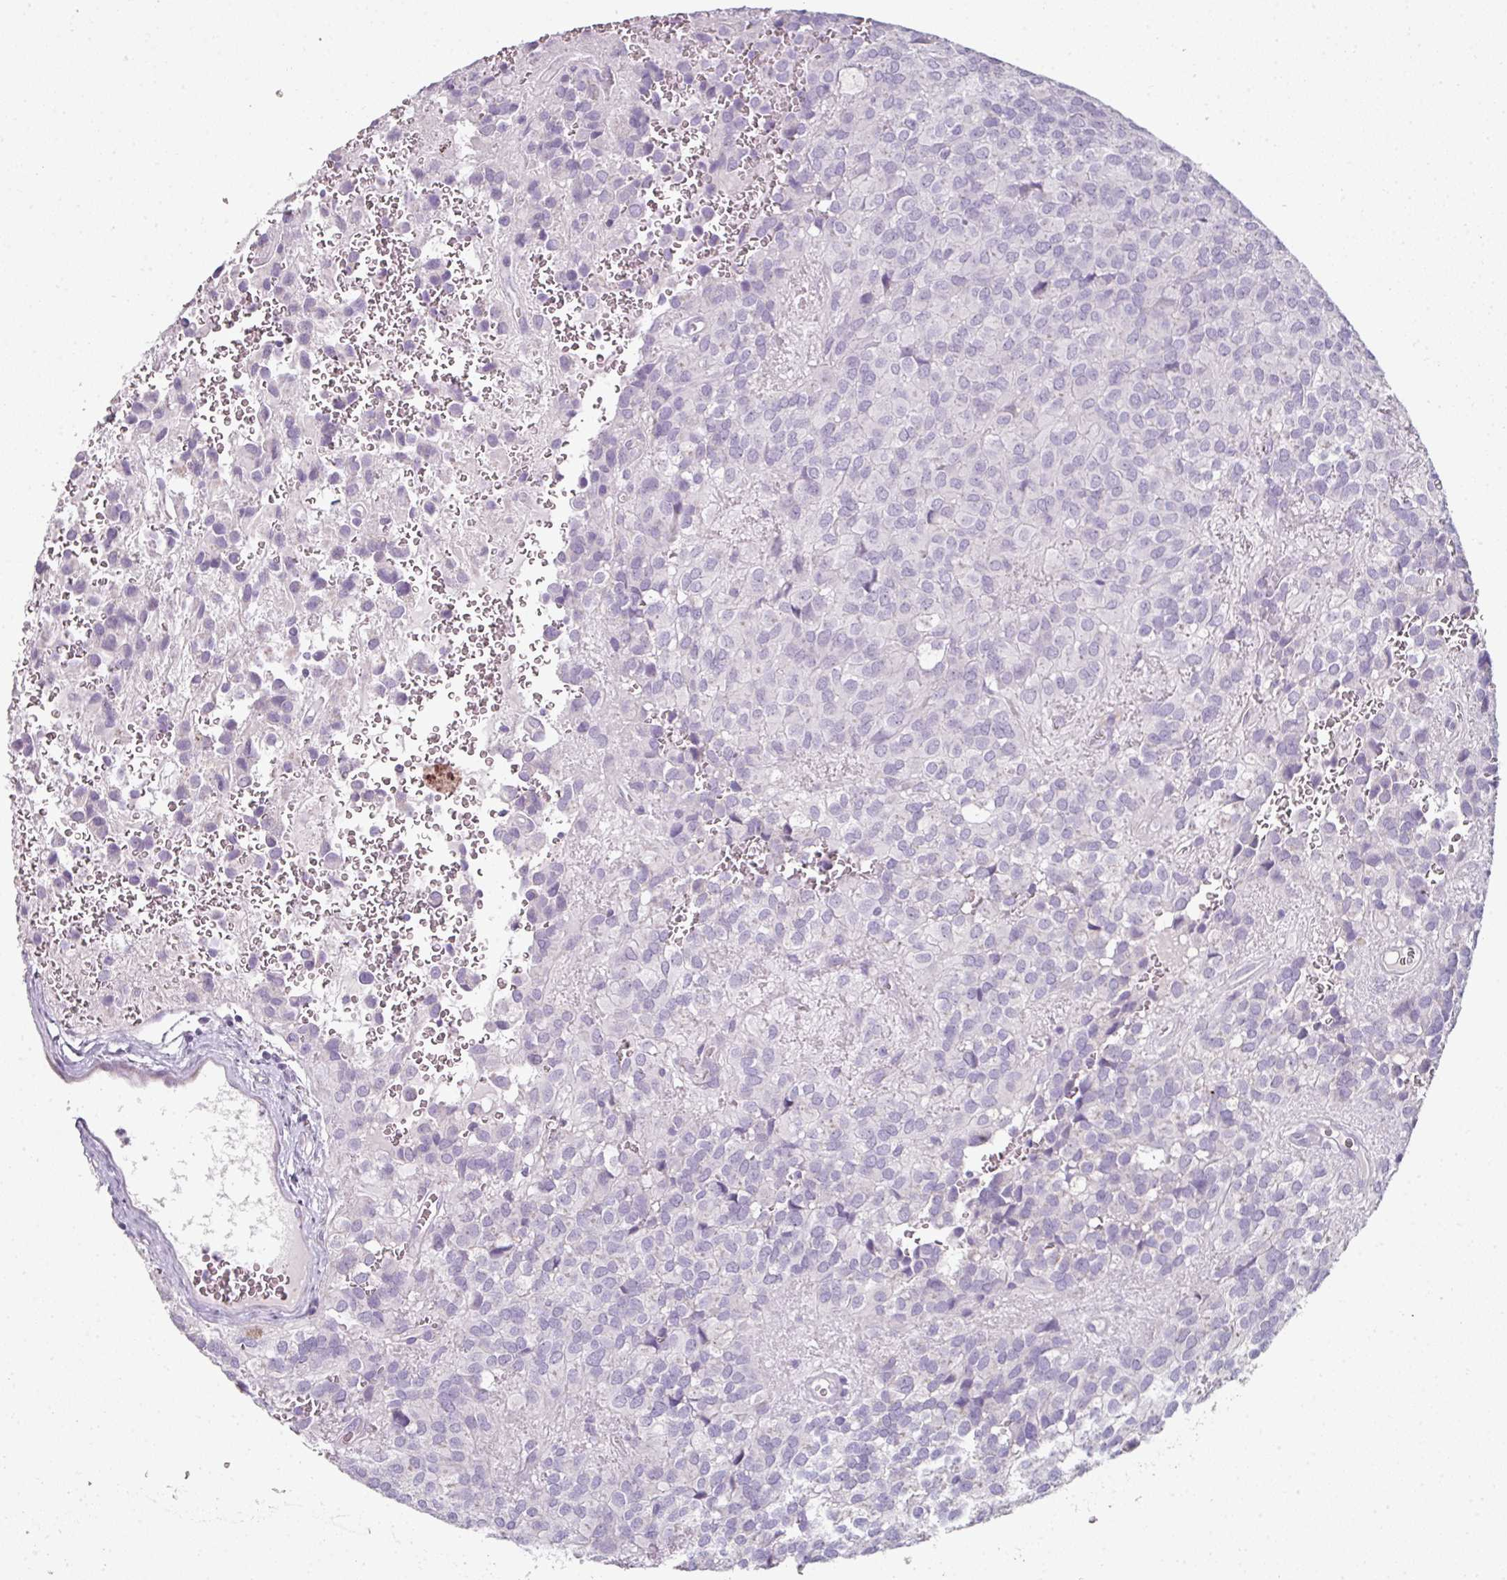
{"staining": {"intensity": "negative", "quantity": "none", "location": "none"}, "tissue": "glioma", "cell_type": "Tumor cells", "image_type": "cancer", "snomed": [{"axis": "morphology", "description": "Glioma, malignant, Low grade"}, {"axis": "topography", "description": "Brain"}], "caption": "Tumor cells show no significant positivity in glioma. (DAB (3,3'-diaminobenzidine) immunohistochemistry (IHC) with hematoxylin counter stain).", "gene": "FHAD1", "patient": {"sex": "male", "age": 56}}